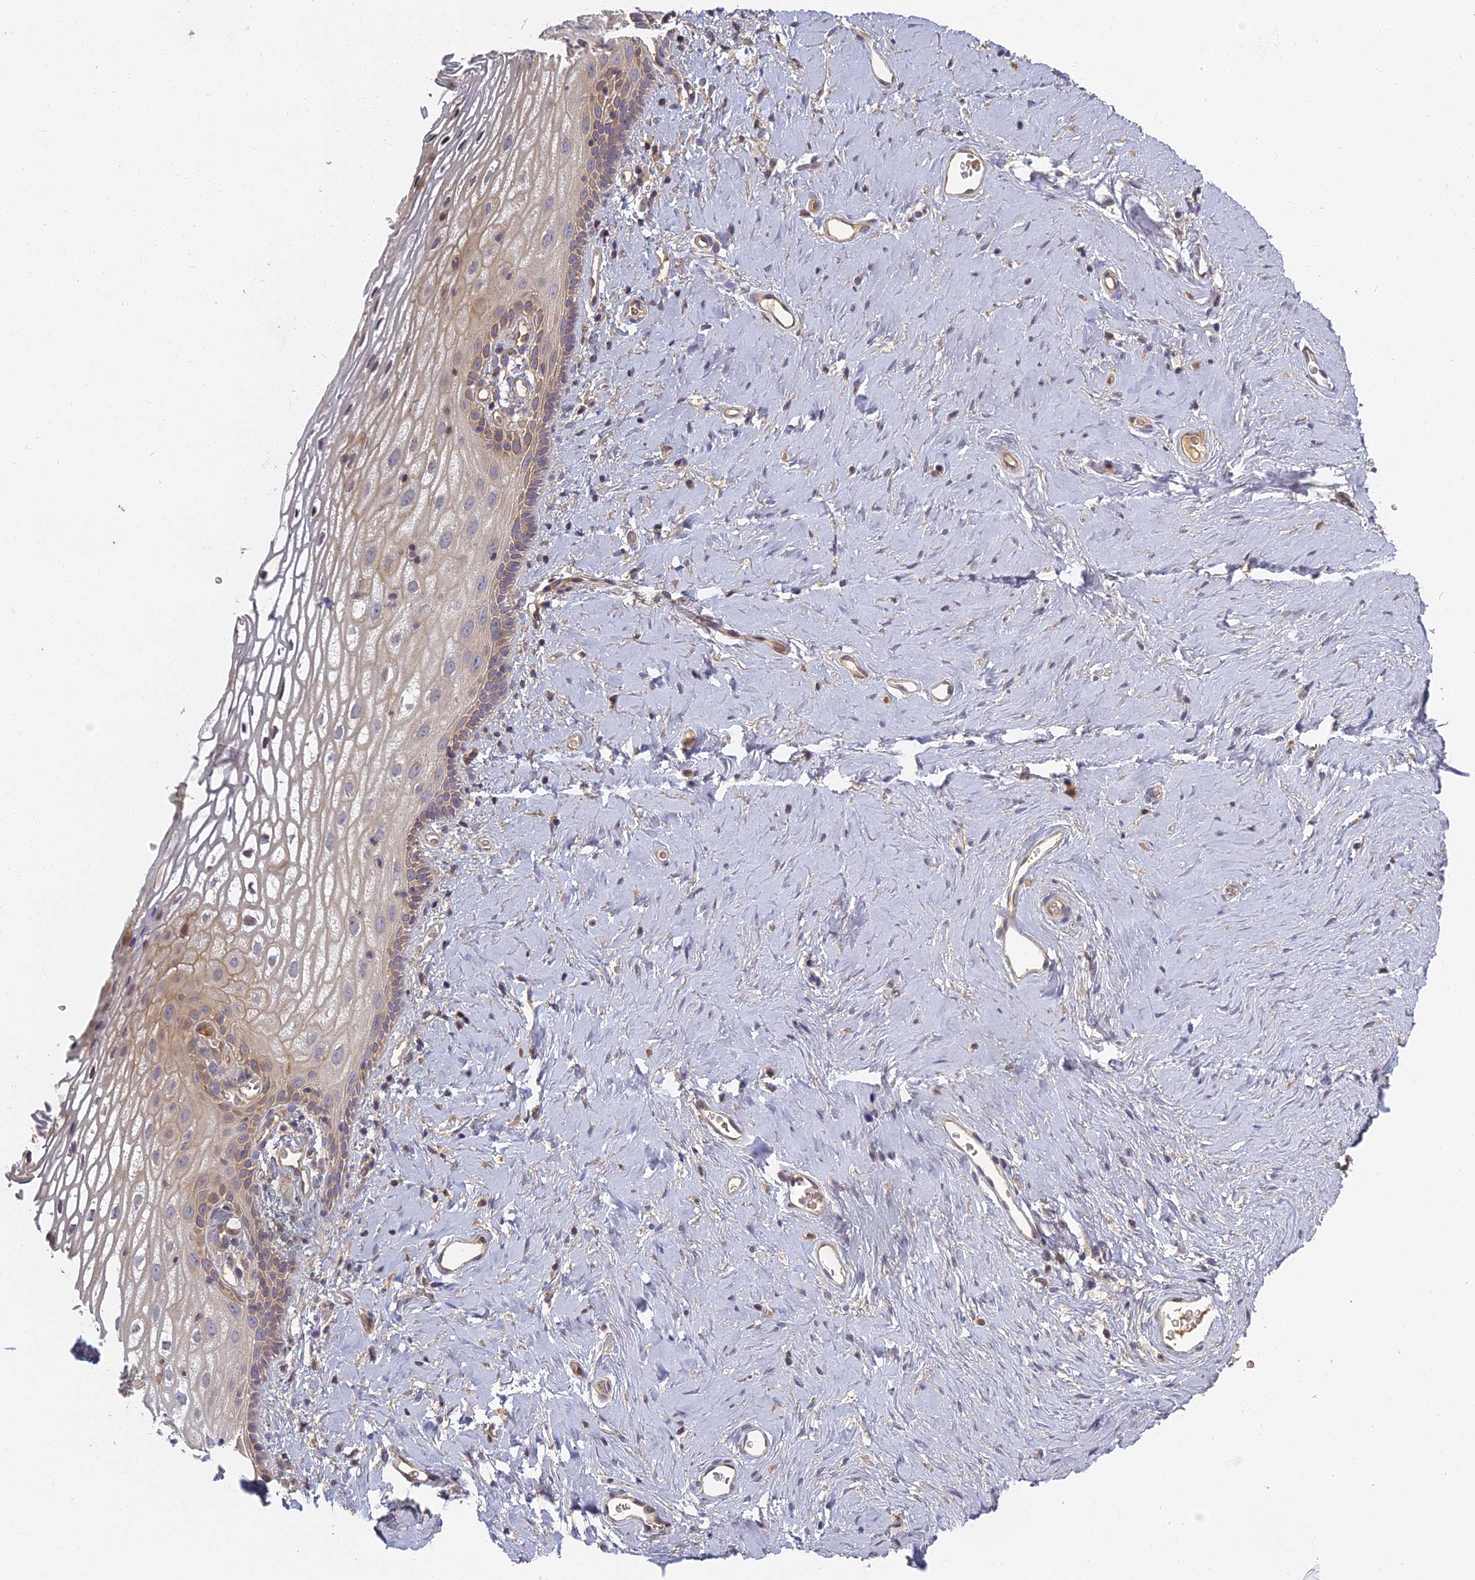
{"staining": {"intensity": "weak", "quantity": "25%-75%", "location": "cytoplasmic/membranous"}, "tissue": "vagina", "cell_type": "Squamous epithelial cells", "image_type": "normal", "snomed": [{"axis": "morphology", "description": "Normal tissue, NOS"}, {"axis": "morphology", "description": "Adenocarcinoma, NOS"}, {"axis": "topography", "description": "Rectum"}, {"axis": "topography", "description": "Vagina"}], "caption": "Protein expression analysis of benign vagina shows weak cytoplasmic/membranous positivity in approximately 25%-75% of squamous epithelial cells. The staining was performed using DAB to visualize the protein expression in brown, while the nuclei were stained in blue with hematoxylin (Magnification: 20x).", "gene": "AP4E1", "patient": {"sex": "female", "age": 71}}